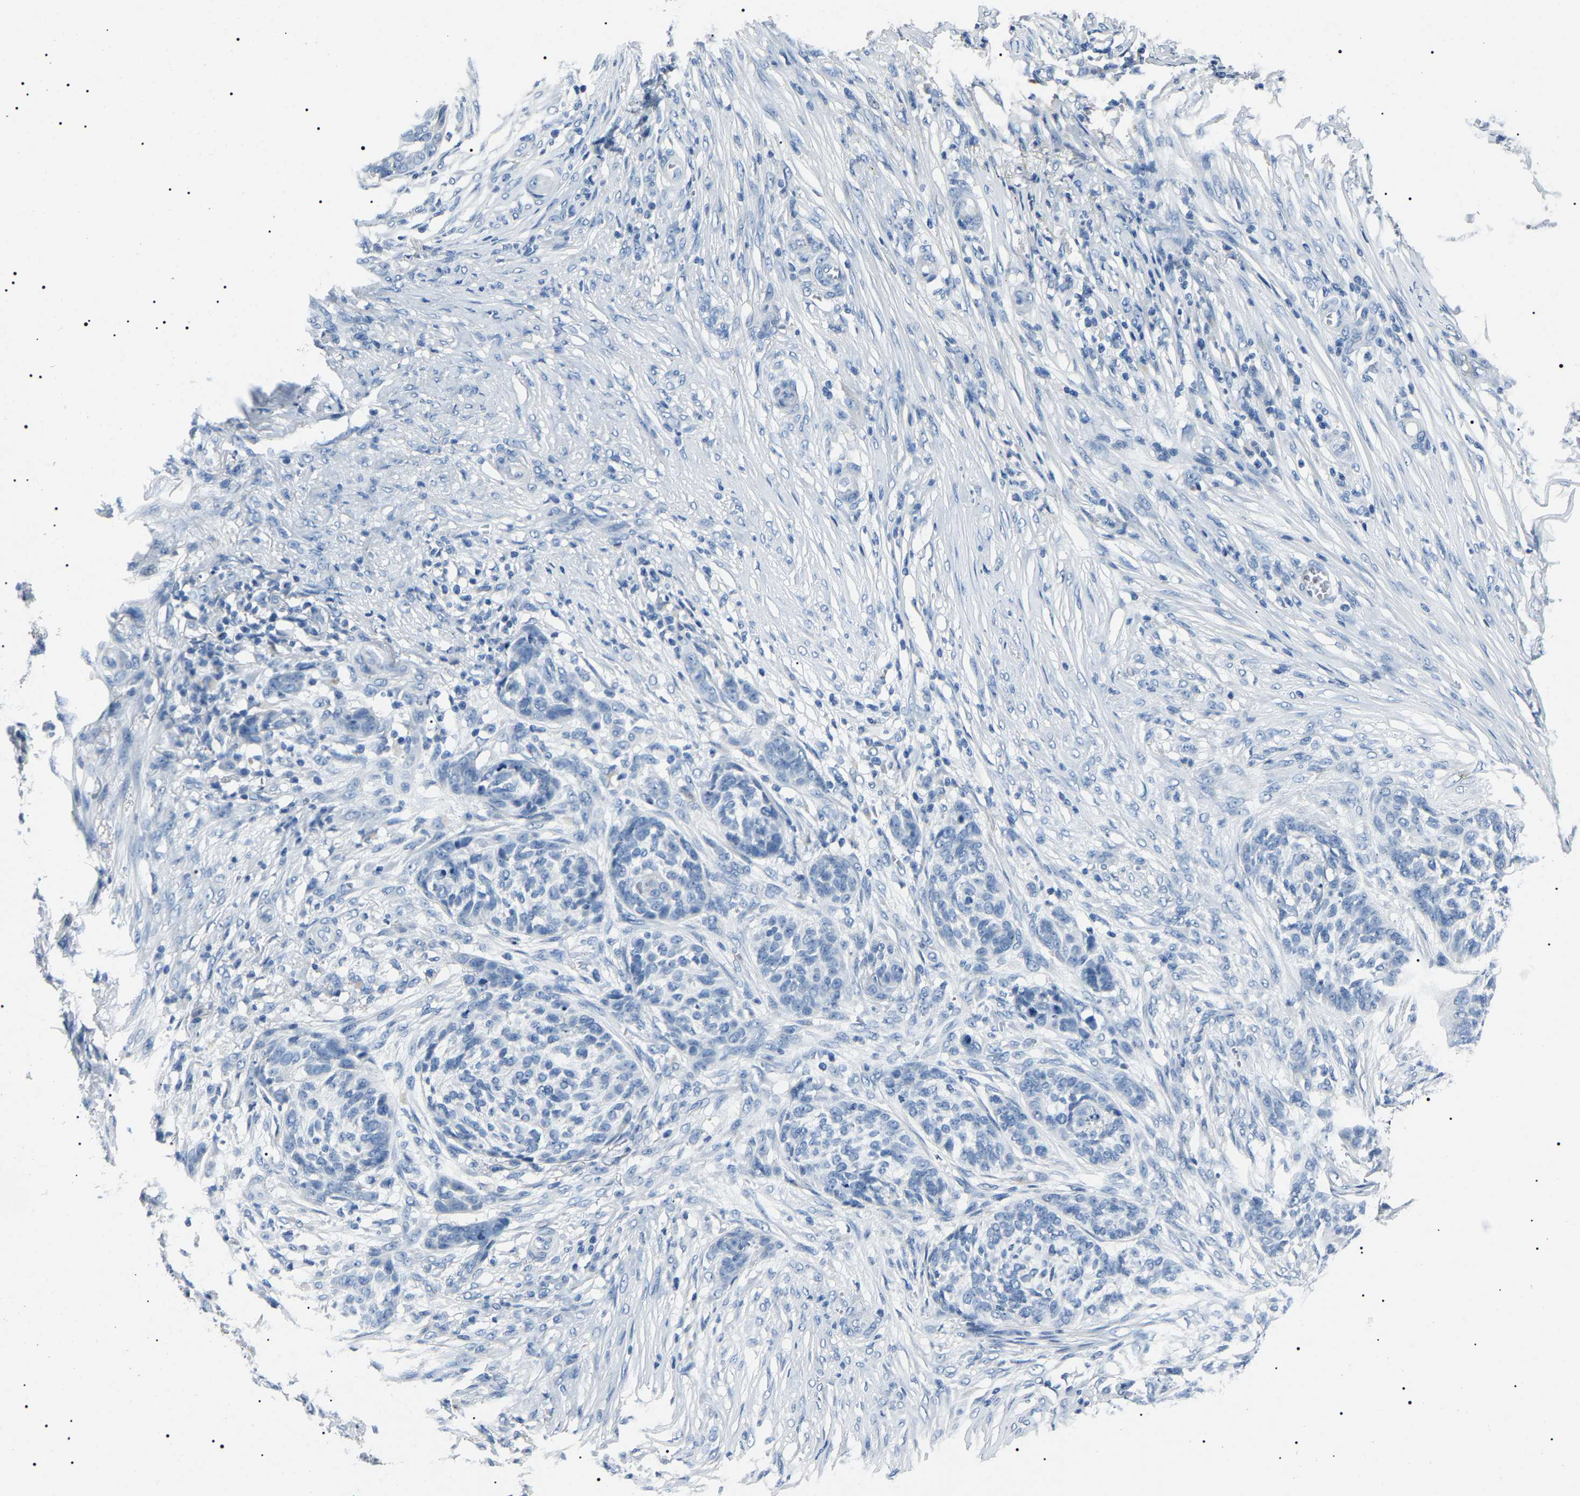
{"staining": {"intensity": "negative", "quantity": "none", "location": "none"}, "tissue": "skin cancer", "cell_type": "Tumor cells", "image_type": "cancer", "snomed": [{"axis": "morphology", "description": "Basal cell carcinoma"}, {"axis": "topography", "description": "Skin"}], "caption": "This micrograph is of skin cancer stained with immunohistochemistry to label a protein in brown with the nuclei are counter-stained blue. There is no expression in tumor cells. (Stains: DAB (3,3'-diaminobenzidine) immunohistochemistry (IHC) with hematoxylin counter stain, Microscopy: brightfield microscopy at high magnification).", "gene": "KLK15", "patient": {"sex": "male", "age": 85}}